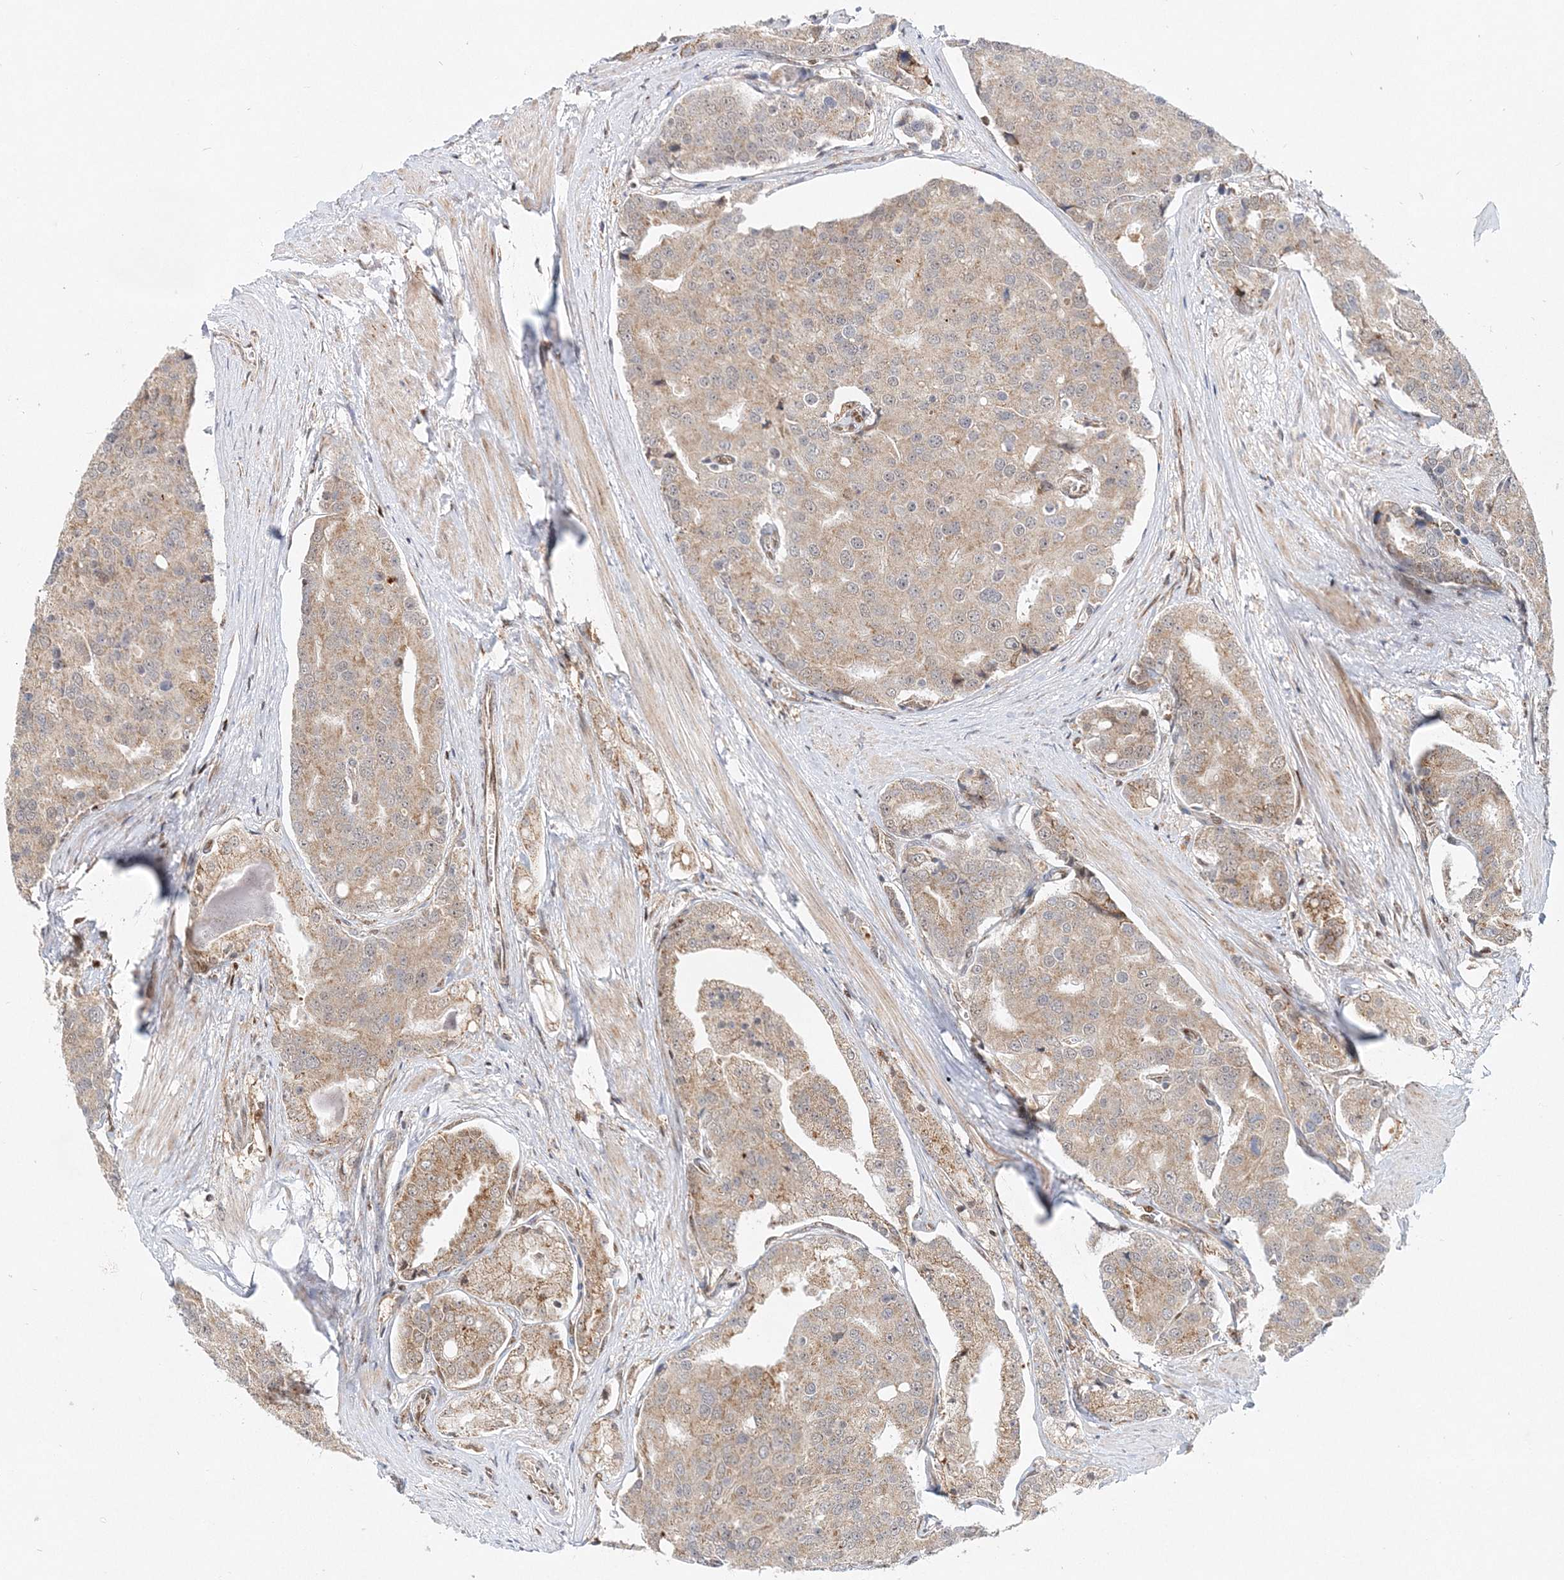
{"staining": {"intensity": "weak", "quantity": ">75%", "location": "cytoplasmic/membranous"}, "tissue": "prostate cancer", "cell_type": "Tumor cells", "image_type": "cancer", "snomed": [{"axis": "morphology", "description": "Adenocarcinoma, High grade"}, {"axis": "topography", "description": "Prostate"}], "caption": "High-magnification brightfield microscopy of prostate adenocarcinoma (high-grade) stained with DAB (brown) and counterstained with hematoxylin (blue). tumor cells exhibit weak cytoplasmic/membranous staining is seen in about>75% of cells.", "gene": "RAB11FIP2", "patient": {"sex": "male", "age": 50}}